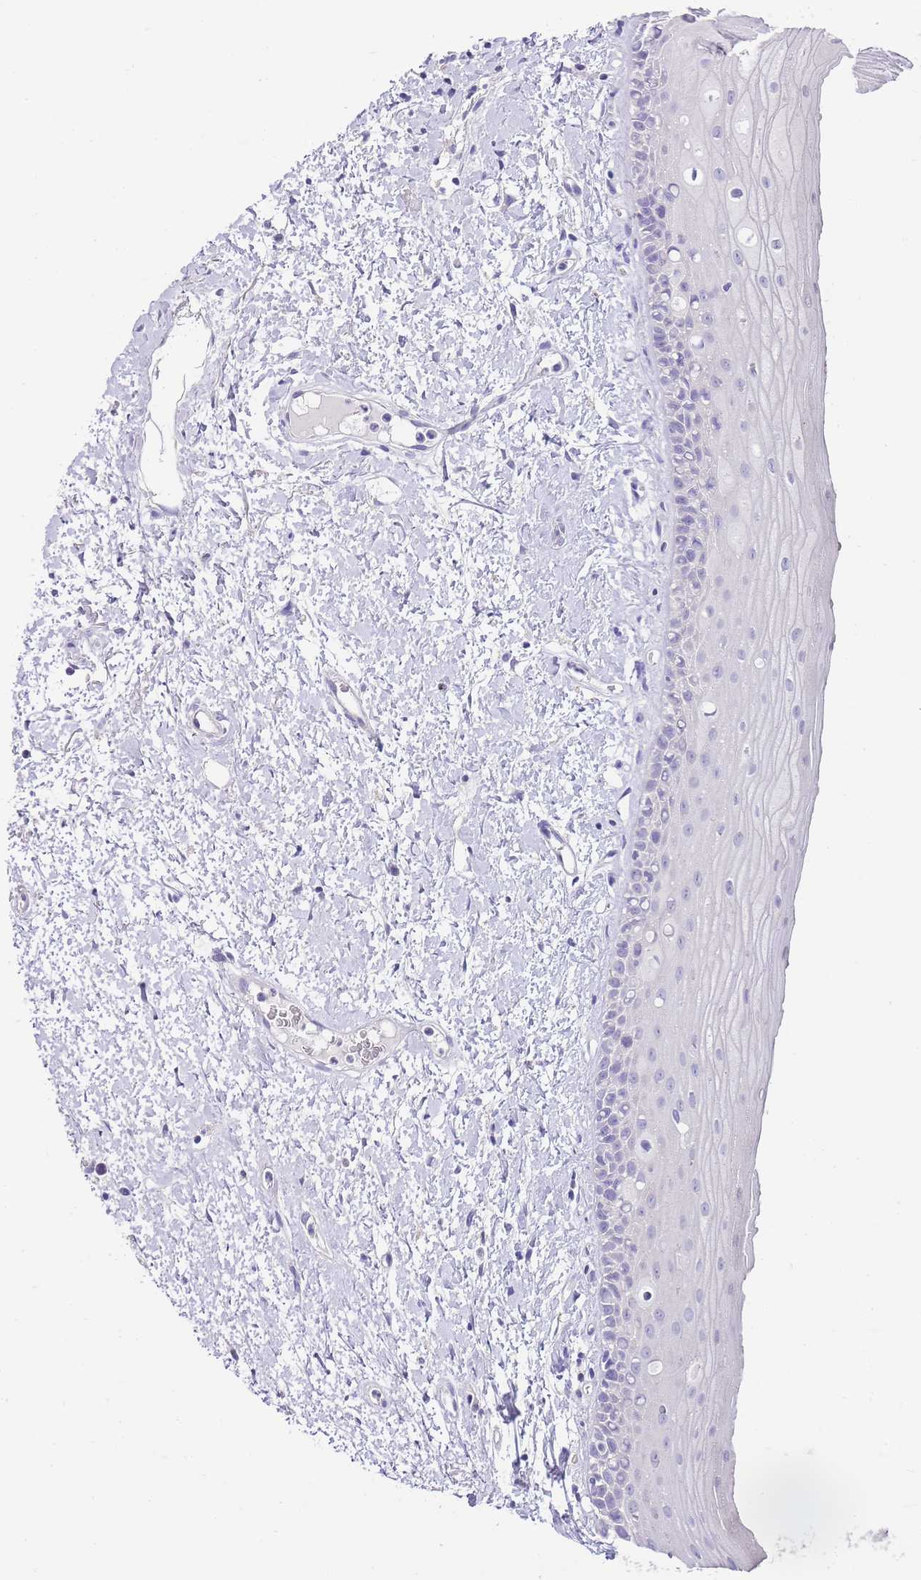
{"staining": {"intensity": "negative", "quantity": "none", "location": "none"}, "tissue": "oral mucosa", "cell_type": "Squamous epithelial cells", "image_type": "normal", "snomed": [{"axis": "morphology", "description": "Normal tissue, NOS"}, {"axis": "topography", "description": "Oral tissue"}], "caption": "Squamous epithelial cells show no significant protein staining in unremarkable oral mucosa.", "gene": "DPP4", "patient": {"sex": "female", "age": 76}}